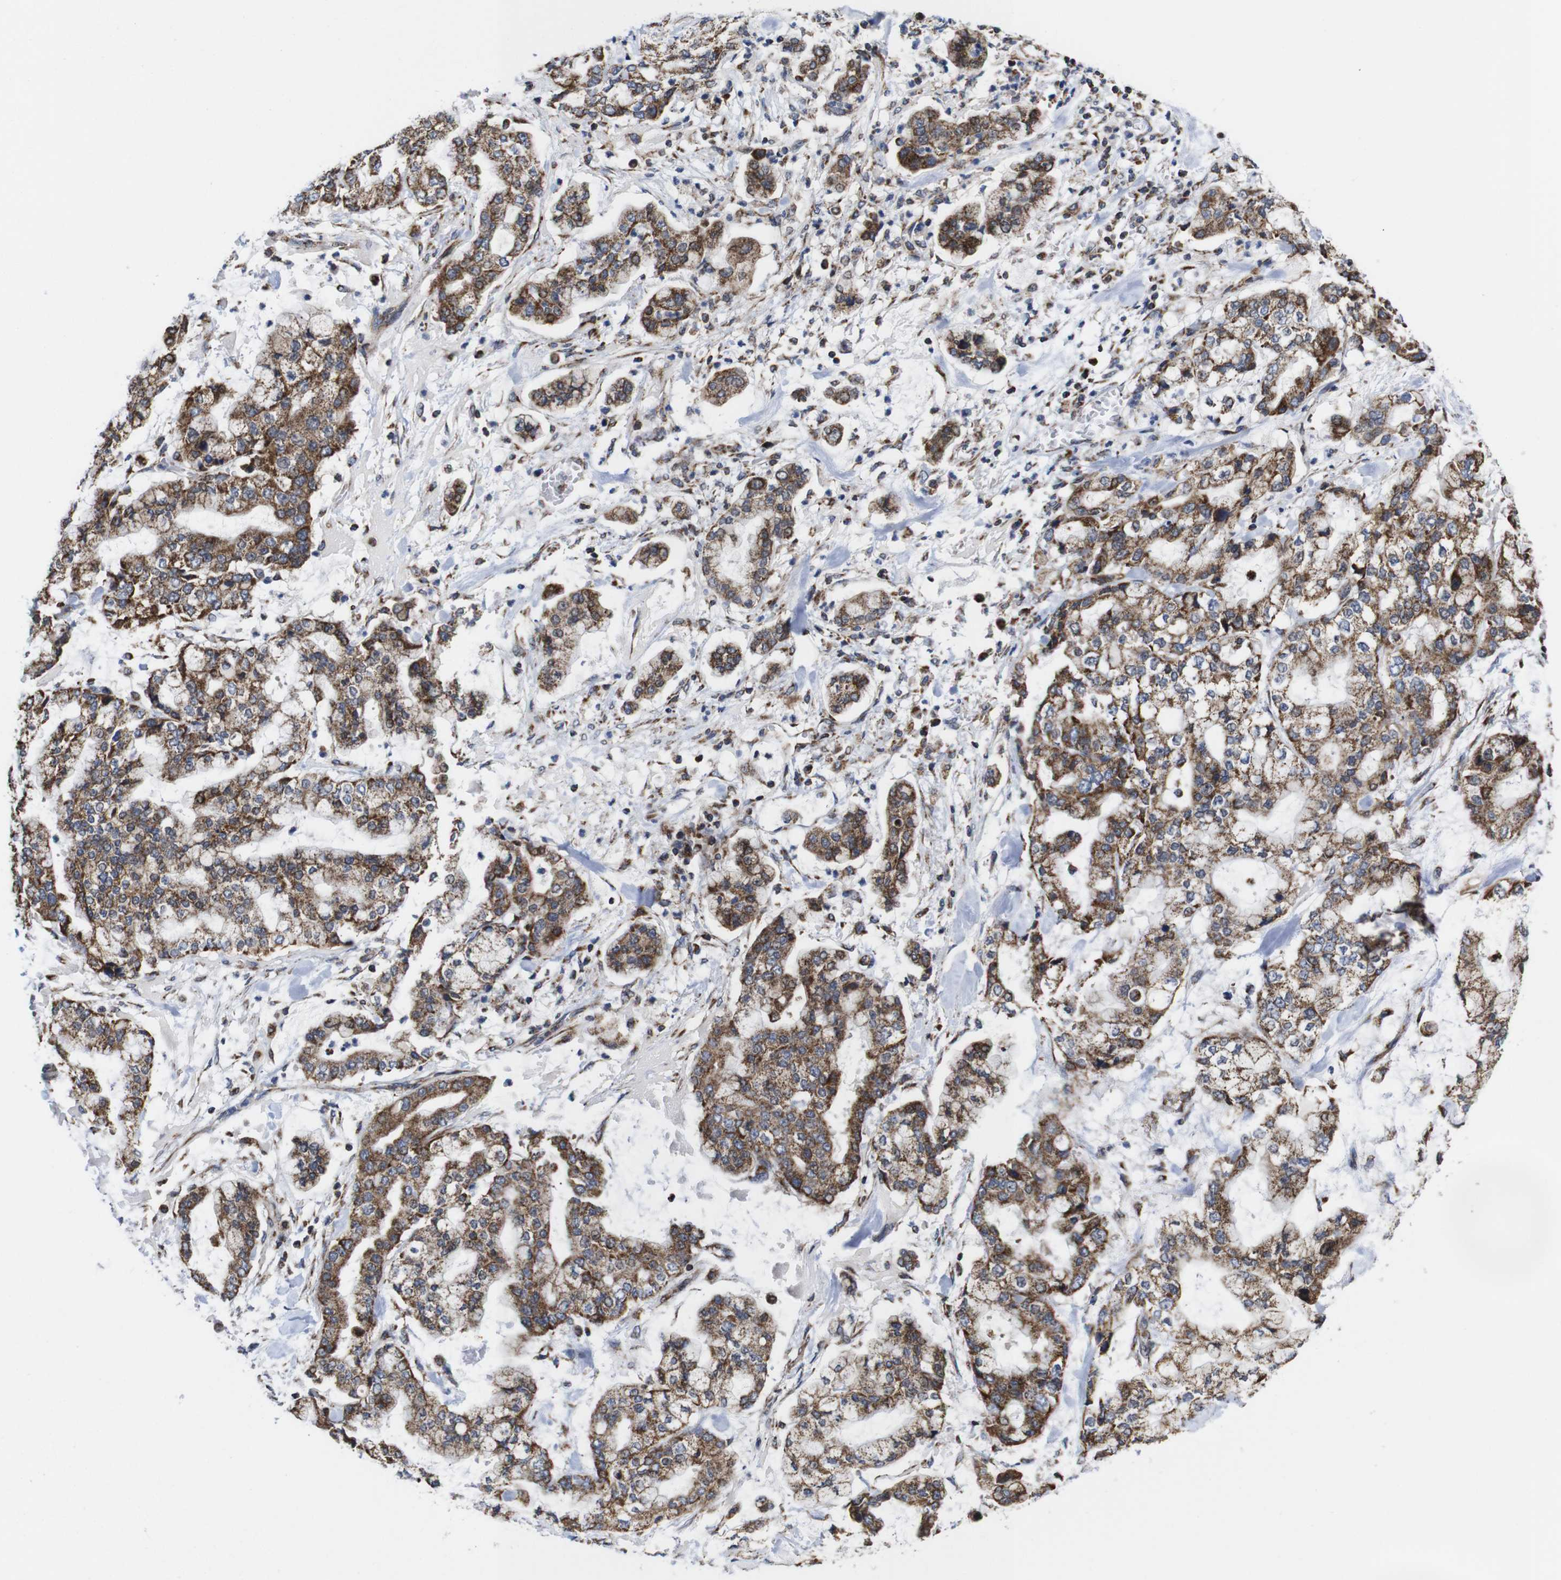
{"staining": {"intensity": "moderate", "quantity": ">75%", "location": "cytoplasmic/membranous"}, "tissue": "stomach cancer", "cell_type": "Tumor cells", "image_type": "cancer", "snomed": [{"axis": "morphology", "description": "Normal tissue, NOS"}, {"axis": "morphology", "description": "Adenocarcinoma, NOS"}, {"axis": "topography", "description": "Stomach, upper"}, {"axis": "topography", "description": "Stomach"}], "caption": "A brown stain labels moderate cytoplasmic/membranous positivity of a protein in human stomach adenocarcinoma tumor cells.", "gene": "C17orf80", "patient": {"sex": "male", "age": 76}}